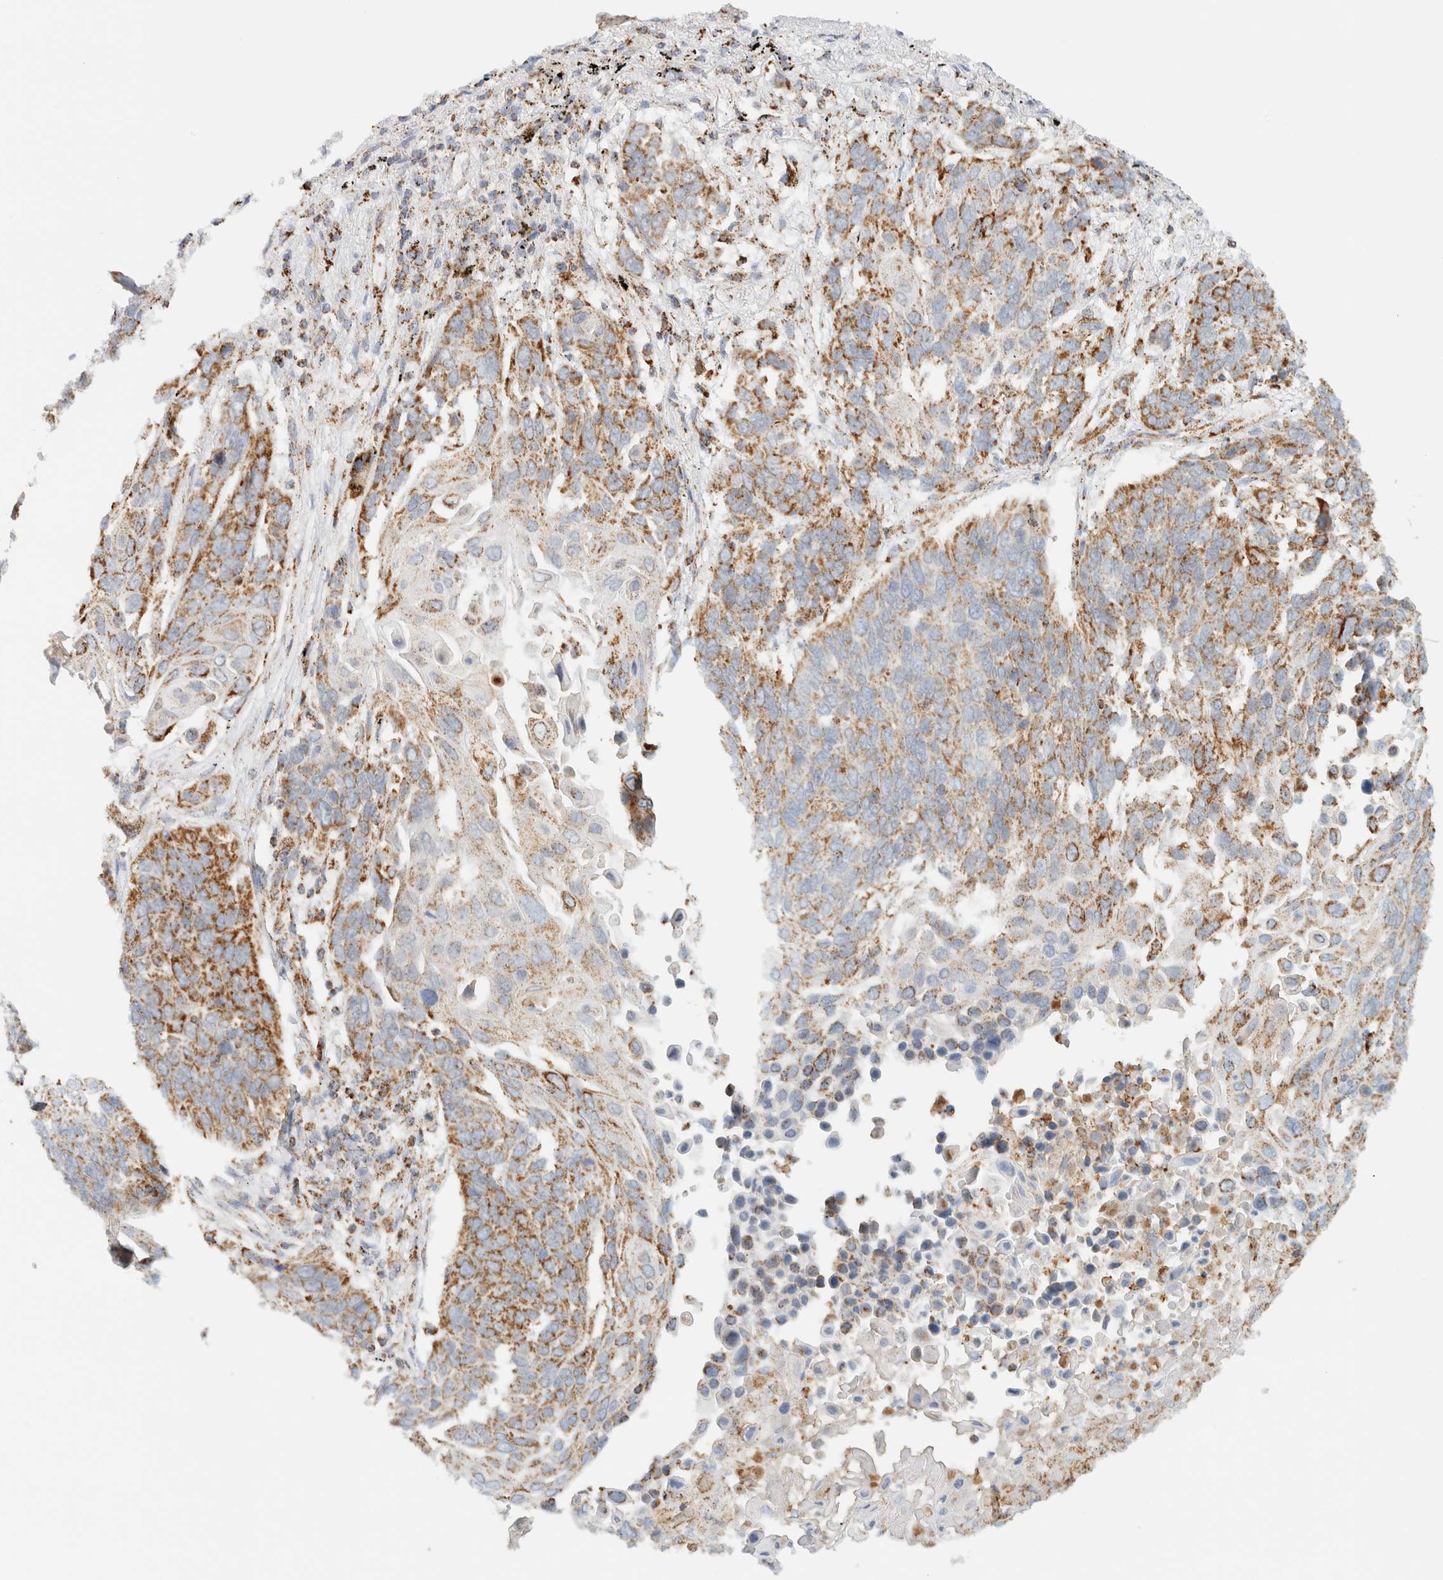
{"staining": {"intensity": "moderate", "quantity": ">75%", "location": "cytoplasmic/membranous"}, "tissue": "lung cancer", "cell_type": "Tumor cells", "image_type": "cancer", "snomed": [{"axis": "morphology", "description": "Squamous cell carcinoma, NOS"}, {"axis": "topography", "description": "Lung"}], "caption": "Protein analysis of lung squamous cell carcinoma tissue shows moderate cytoplasmic/membranous positivity in approximately >75% of tumor cells. The staining was performed using DAB to visualize the protein expression in brown, while the nuclei were stained in blue with hematoxylin (Magnification: 20x).", "gene": "KIFAP3", "patient": {"sex": "male", "age": 66}}